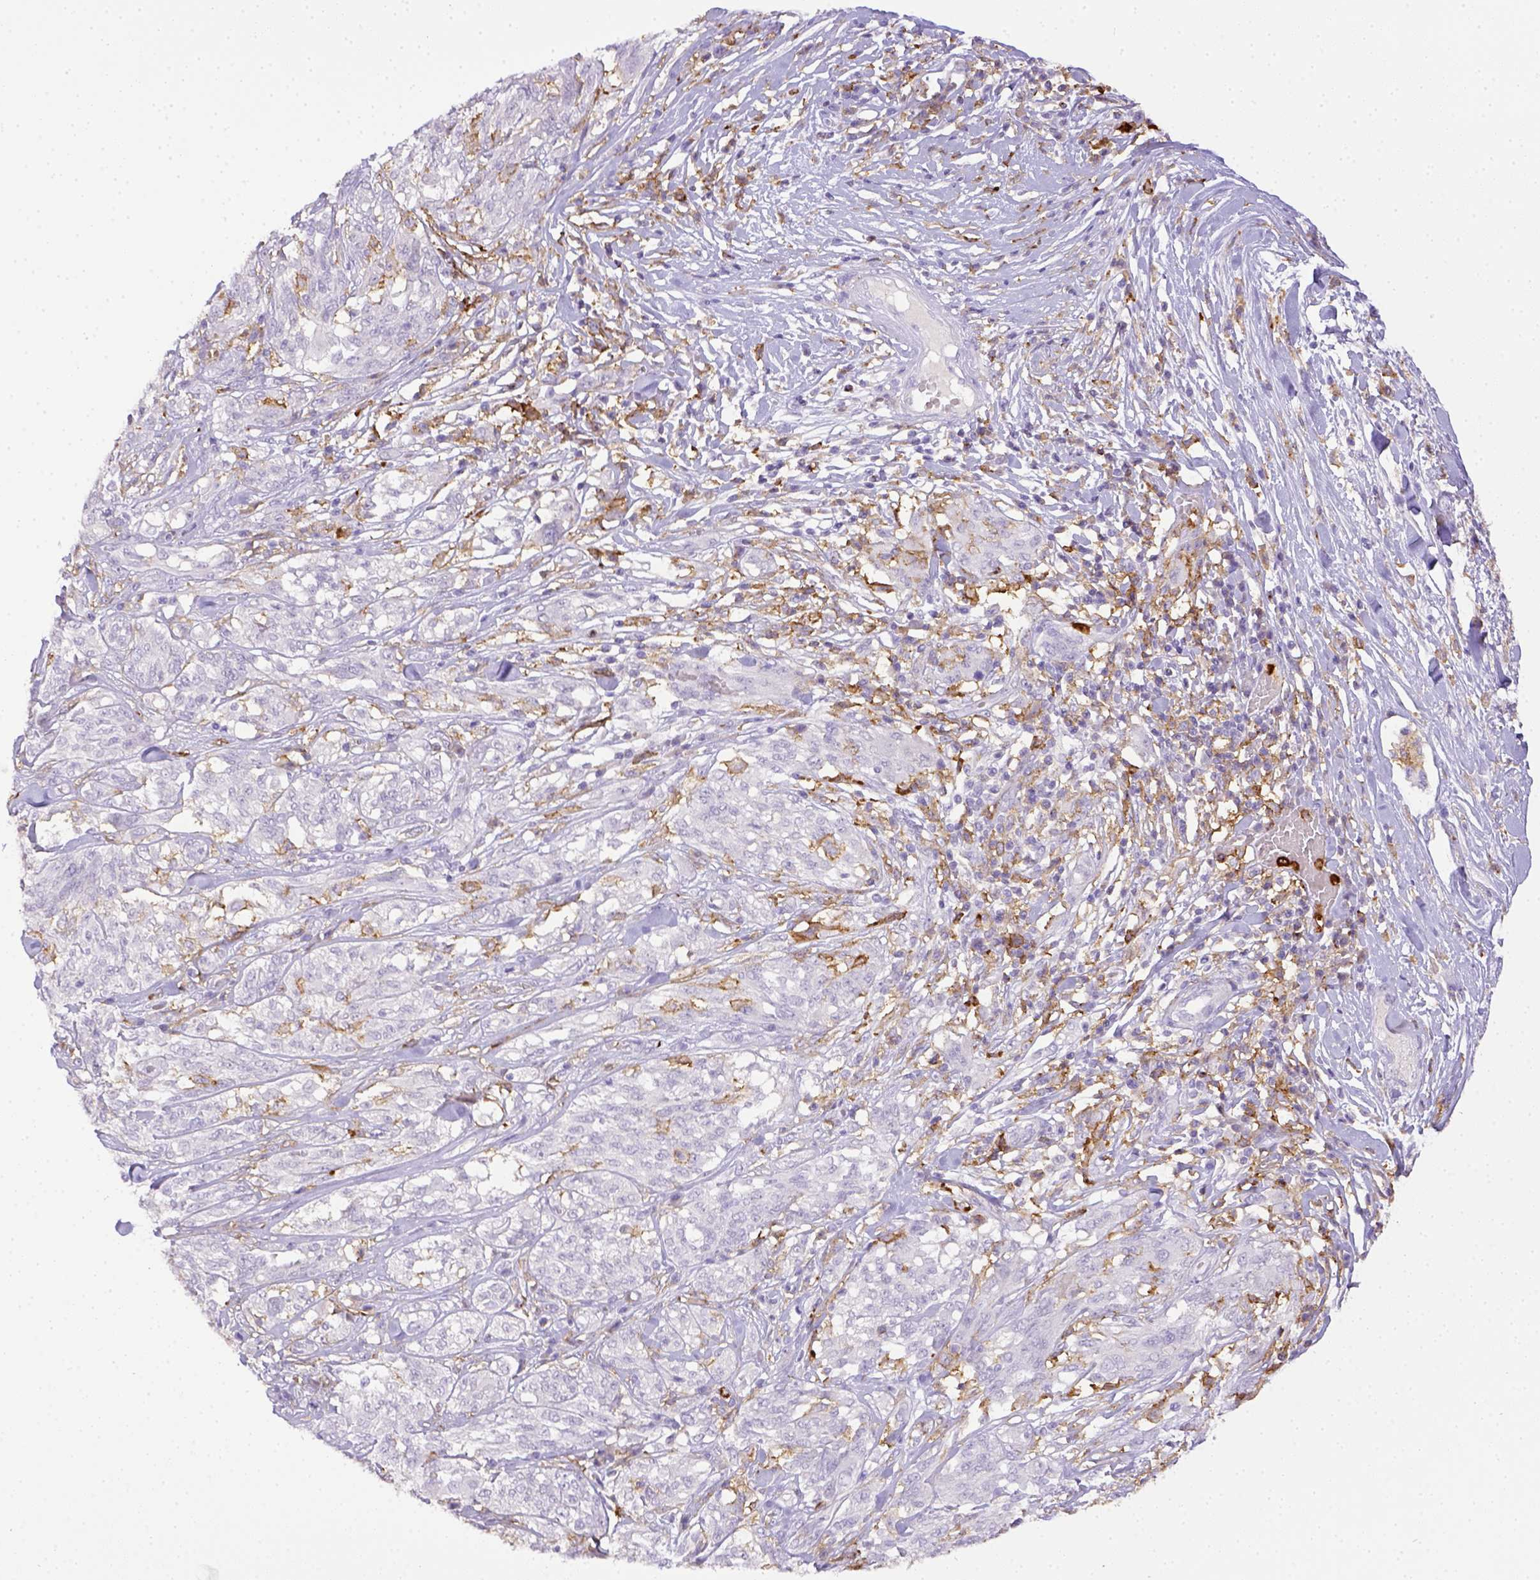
{"staining": {"intensity": "negative", "quantity": "none", "location": "none"}, "tissue": "melanoma", "cell_type": "Tumor cells", "image_type": "cancer", "snomed": [{"axis": "morphology", "description": "Malignant melanoma, NOS"}, {"axis": "topography", "description": "Skin"}], "caption": "Immunohistochemical staining of human melanoma displays no significant positivity in tumor cells.", "gene": "ITGAM", "patient": {"sex": "female", "age": 91}}